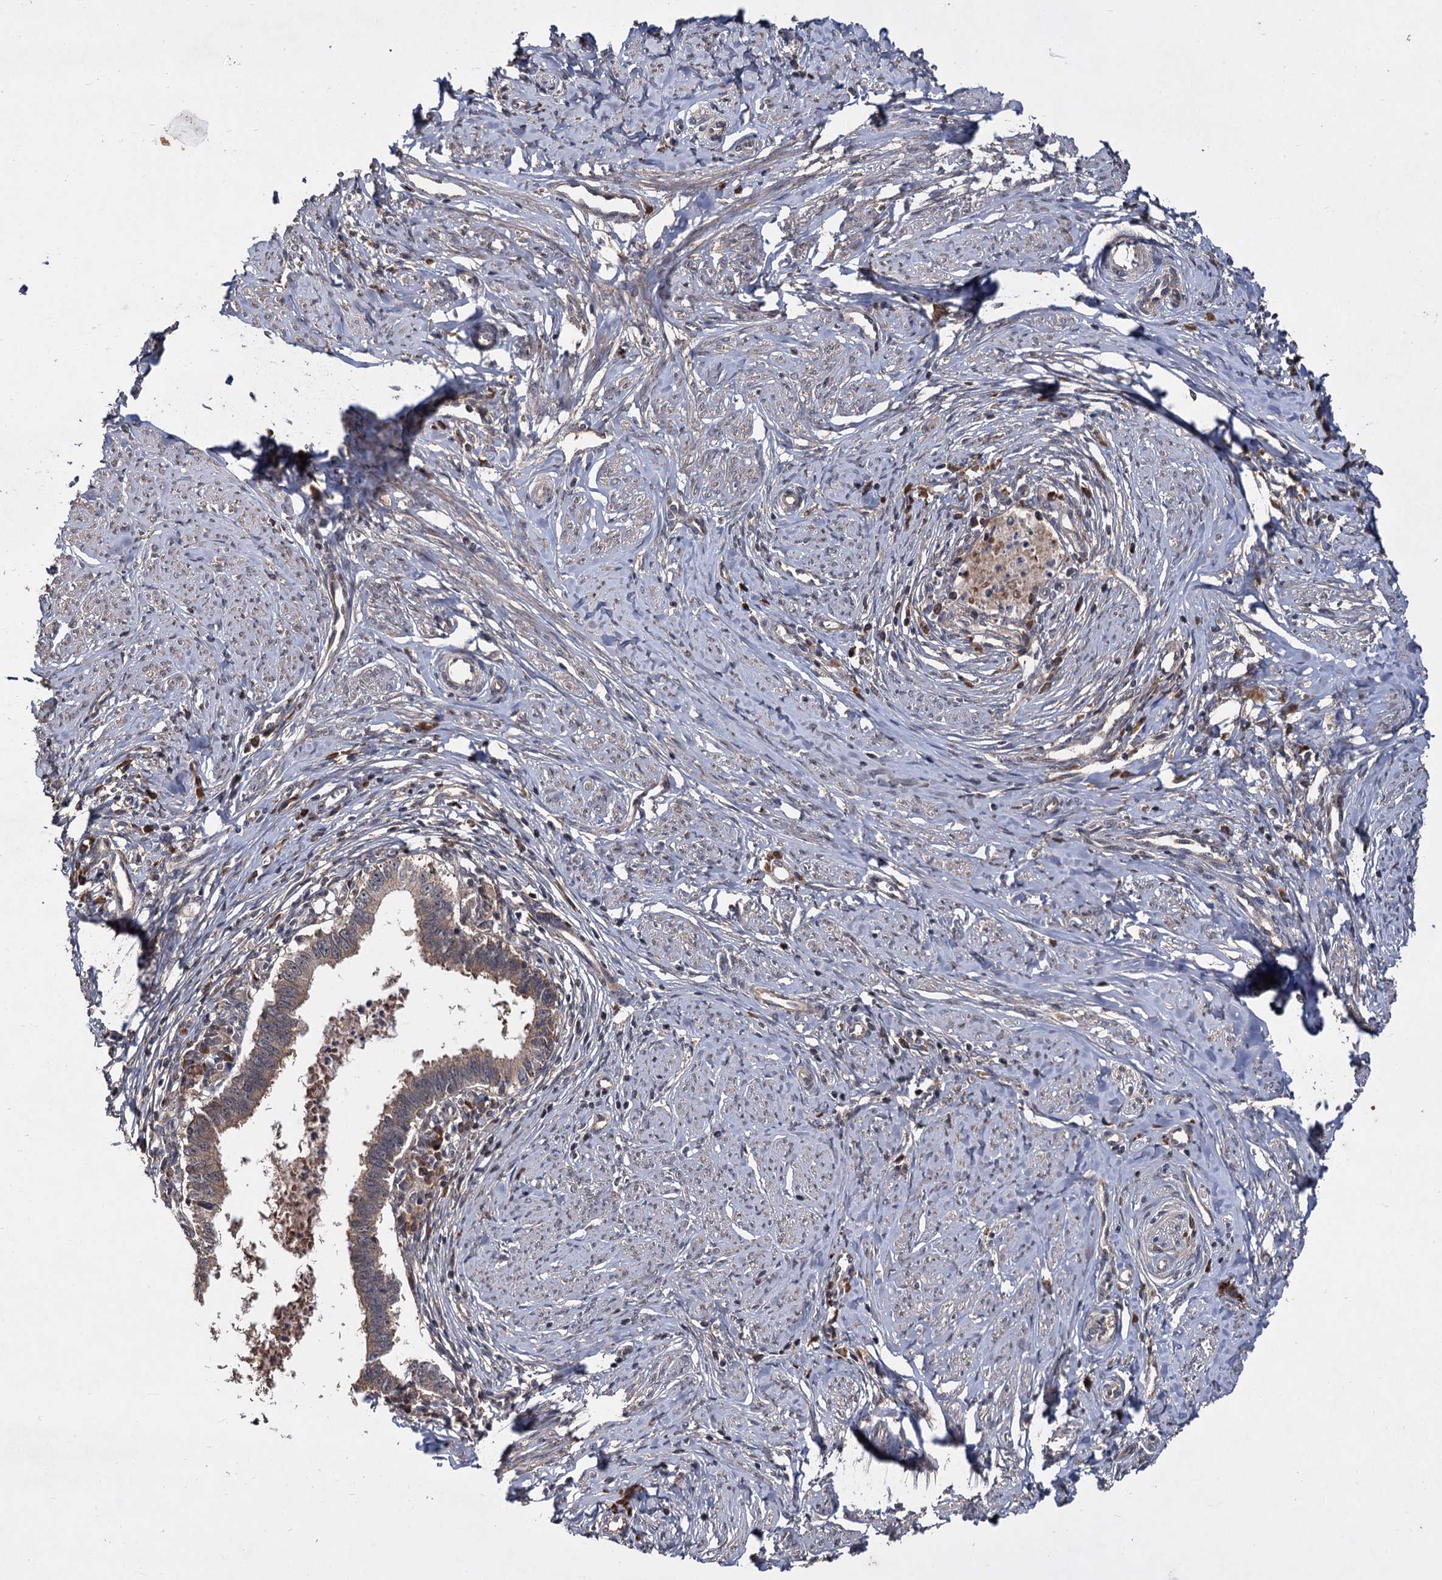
{"staining": {"intensity": "weak", "quantity": ">75%", "location": "cytoplasmic/membranous"}, "tissue": "cervical cancer", "cell_type": "Tumor cells", "image_type": "cancer", "snomed": [{"axis": "morphology", "description": "Adenocarcinoma, NOS"}, {"axis": "topography", "description": "Cervix"}], "caption": "High-power microscopy captured an immunohistochemistry (IHC) photomicrograph of cervical cancer (adenocarcinoma), revealing weak cytoplasmic/membranous staining in about >75% of tumor cells.", "gene": "INPPL1", "patient": {"sex": "female", "age": 36}}